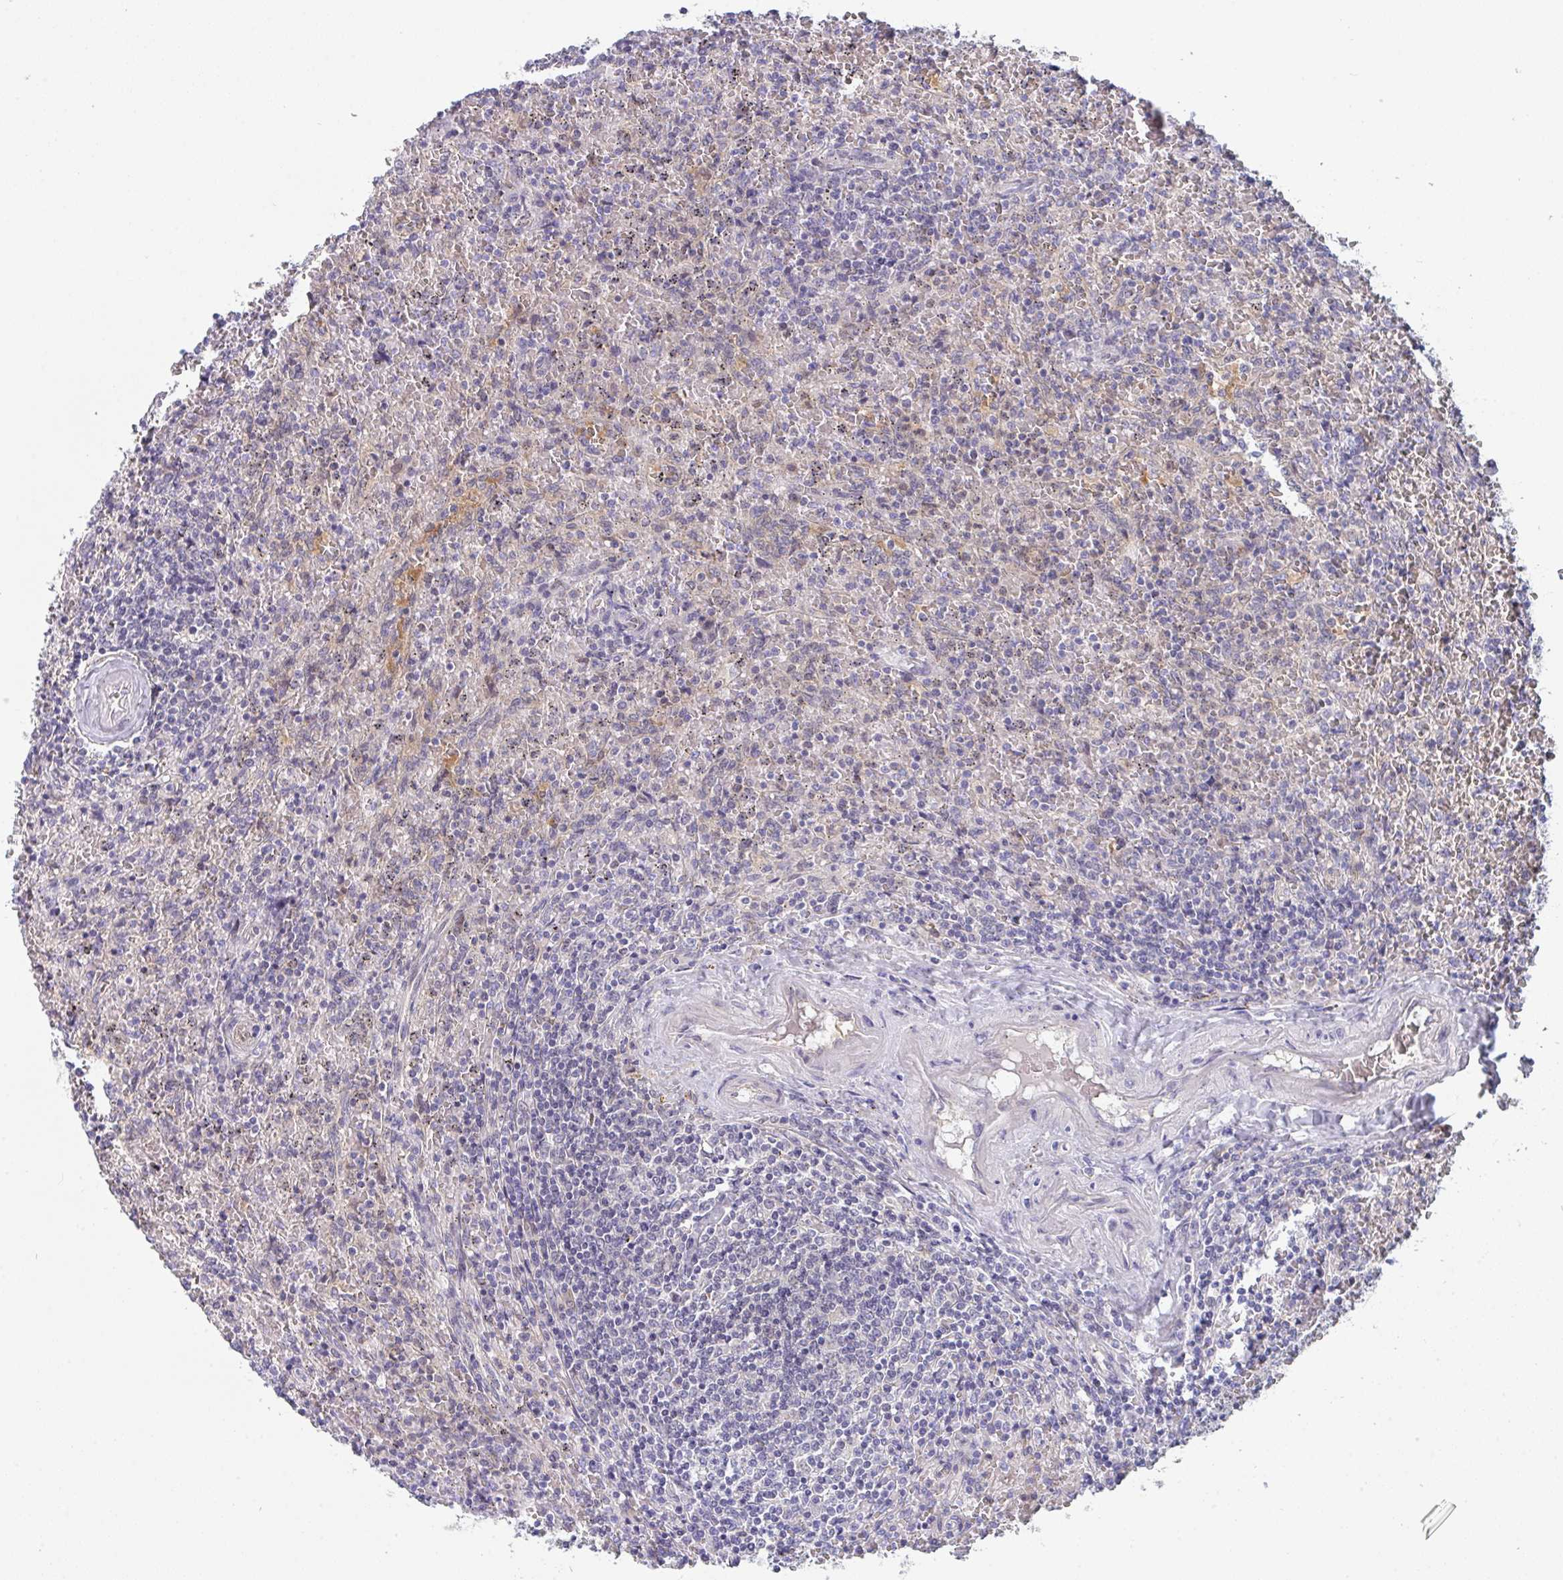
{"staining": {"intensity": "negative", "quantity": "none", "location": "none"}, "tissue": "lymphoma", "cell_type": "Tumor cells", "image_type": "cancer", "snomed": [{"axis": "morphology", "description": "Malignant lymphoma, non-Hodgkin's type, Low grade"}, {"axis": "topography", "description": "Spleen"}], "caption": "DAB (3,3'-diaminobenzidine) immunohistochemical staining of low-grade malignant lymphoma, non-Hodgkin's type demonstrates no significant expression in tumor cells.", "gene": "PTPRD", "patient": {"sex": "female", "age": 64}}